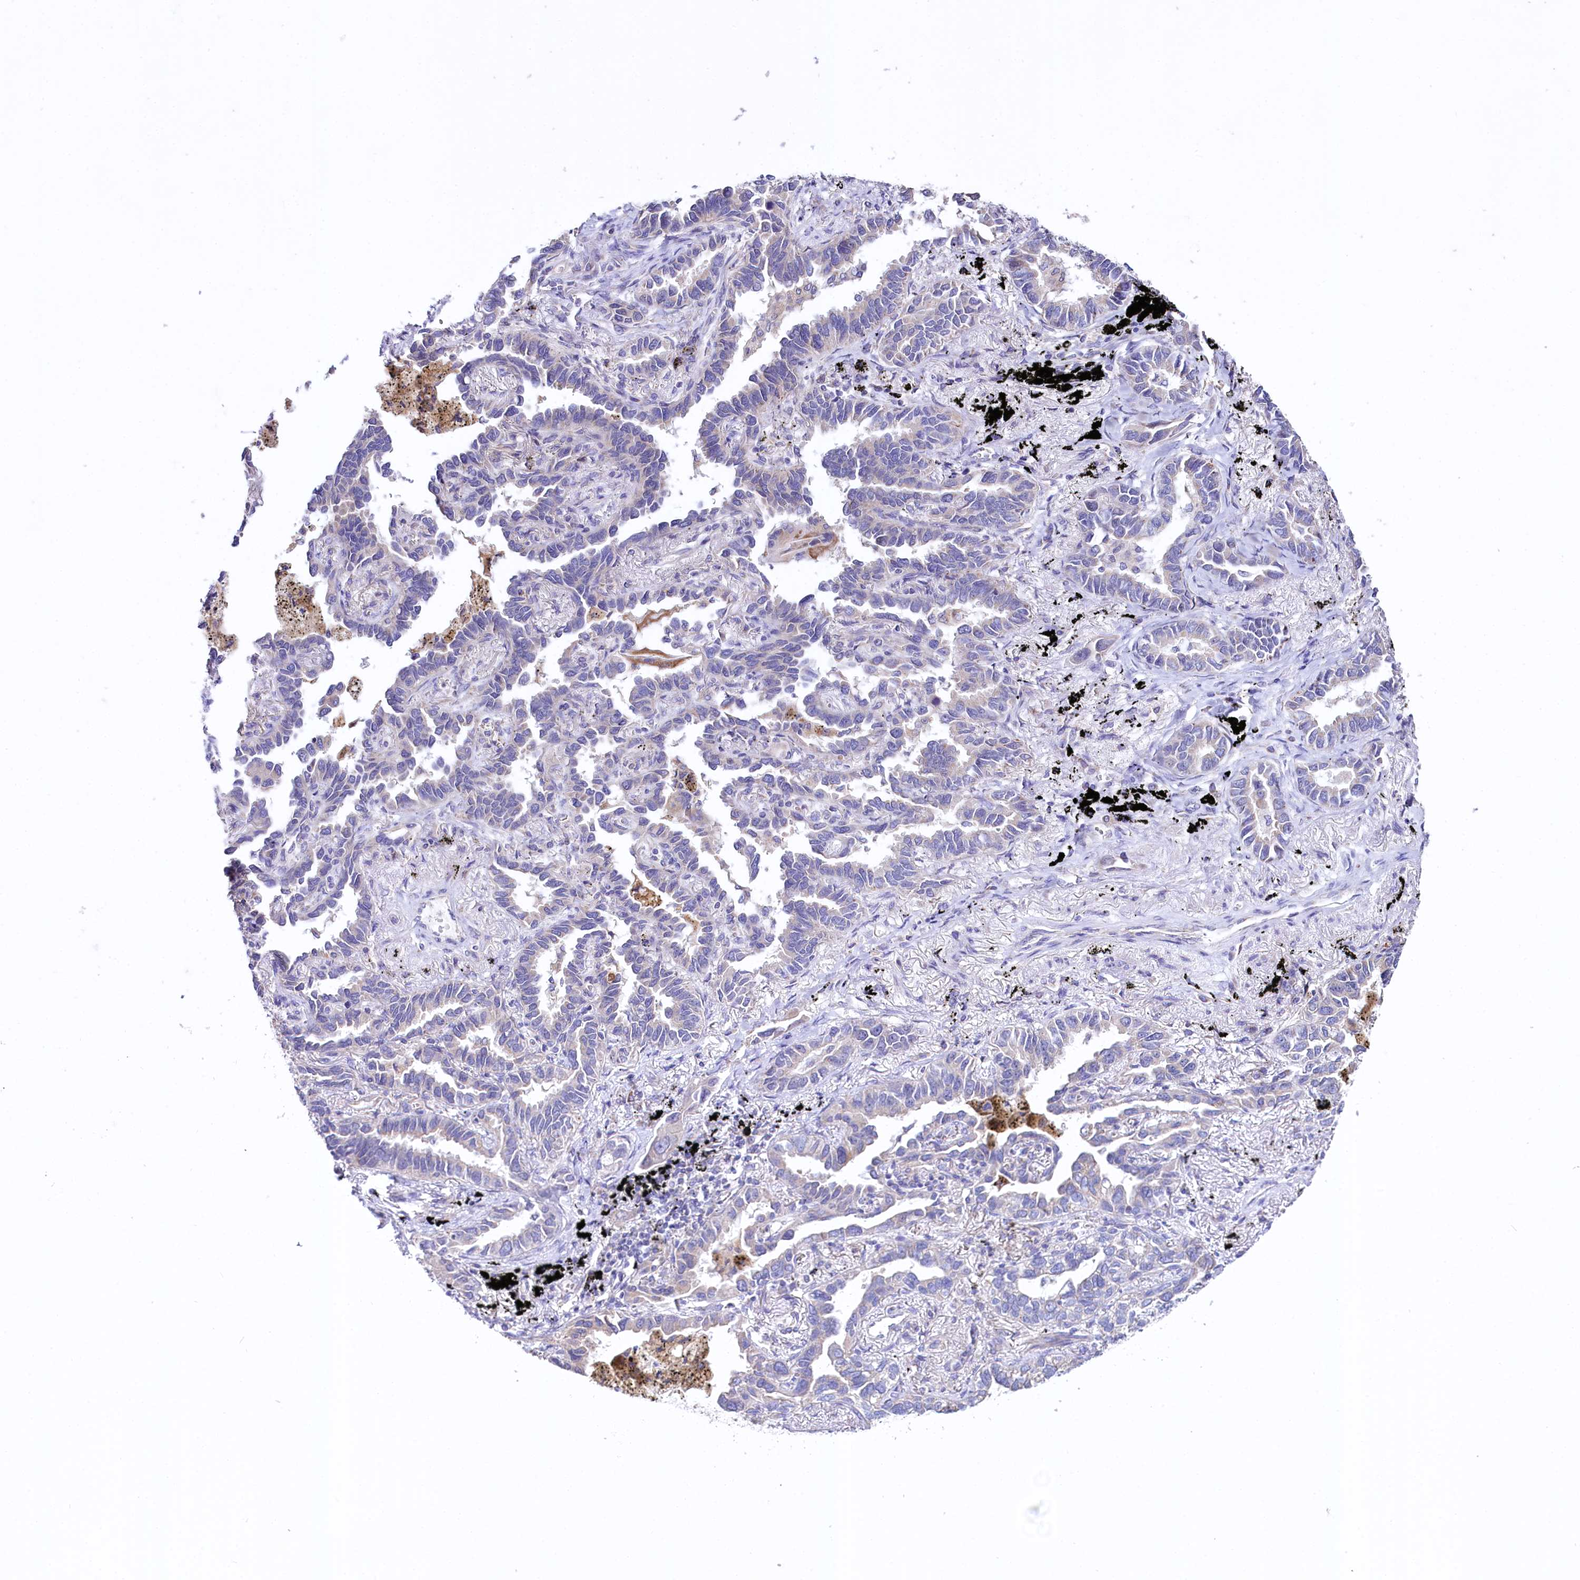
{"staining": {"intensity": "weak", "quantity": "25%-75%", "location": "cytoplasmic/membranous"}, "tissue": "lung cancer", "cell_type": "Tumor cells", "image_type": "cancer", "snomed": [{"axis": "morphology", "description": "Adenocarcinoma, NOS"}, {"axis": "topography", "description": "Lung"}], "caption": "Immunohistochemical staining of lung adenocarcinoma demonstrates weak cytoplasmic/membranous protein staining in approximately 25%-75% of tumor cells.", "gene": "CEP295", "patient": {"sex": "male", "age": 67}}